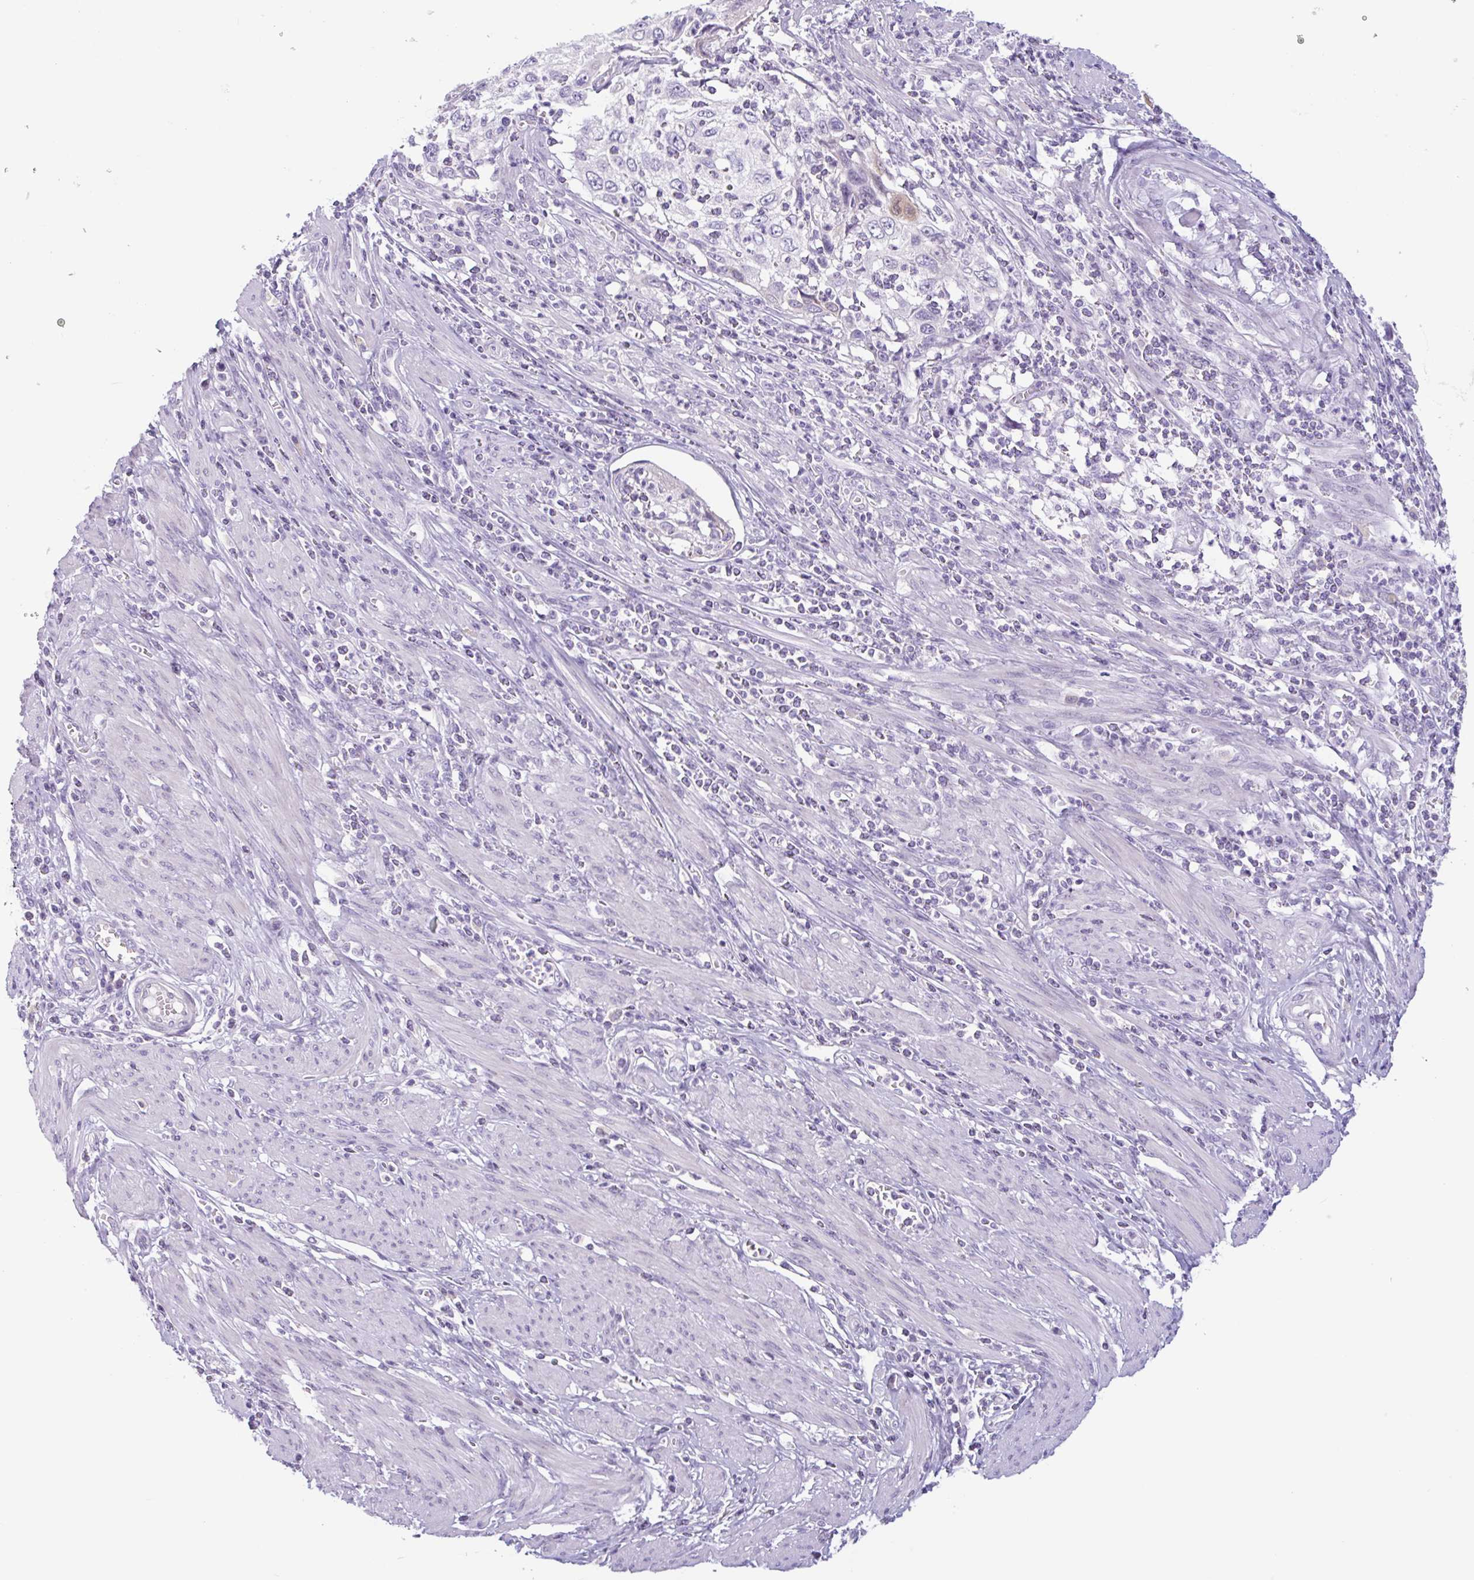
{"staining": {"intensity": "negative", "quantity": "none", "location": "none"}, "tissue": "cervical cancer", "cell_type": "Tumor cells", "image_type": "cancer", "snomed": [{"axis": "morphology", "description": "Squamous cell carcinoma, NOS"}, {"axis": "topography", "description": "Cervix"}], "caption": "DAB (3,3'-diaminobenzidine) immunohistochemical staining of cervical cancer (squamous cell carcinoma) exhibits no significant positivity in tumor cells.", "gene": "CTSE", "patient": {"sex": "female", "age": 70}}